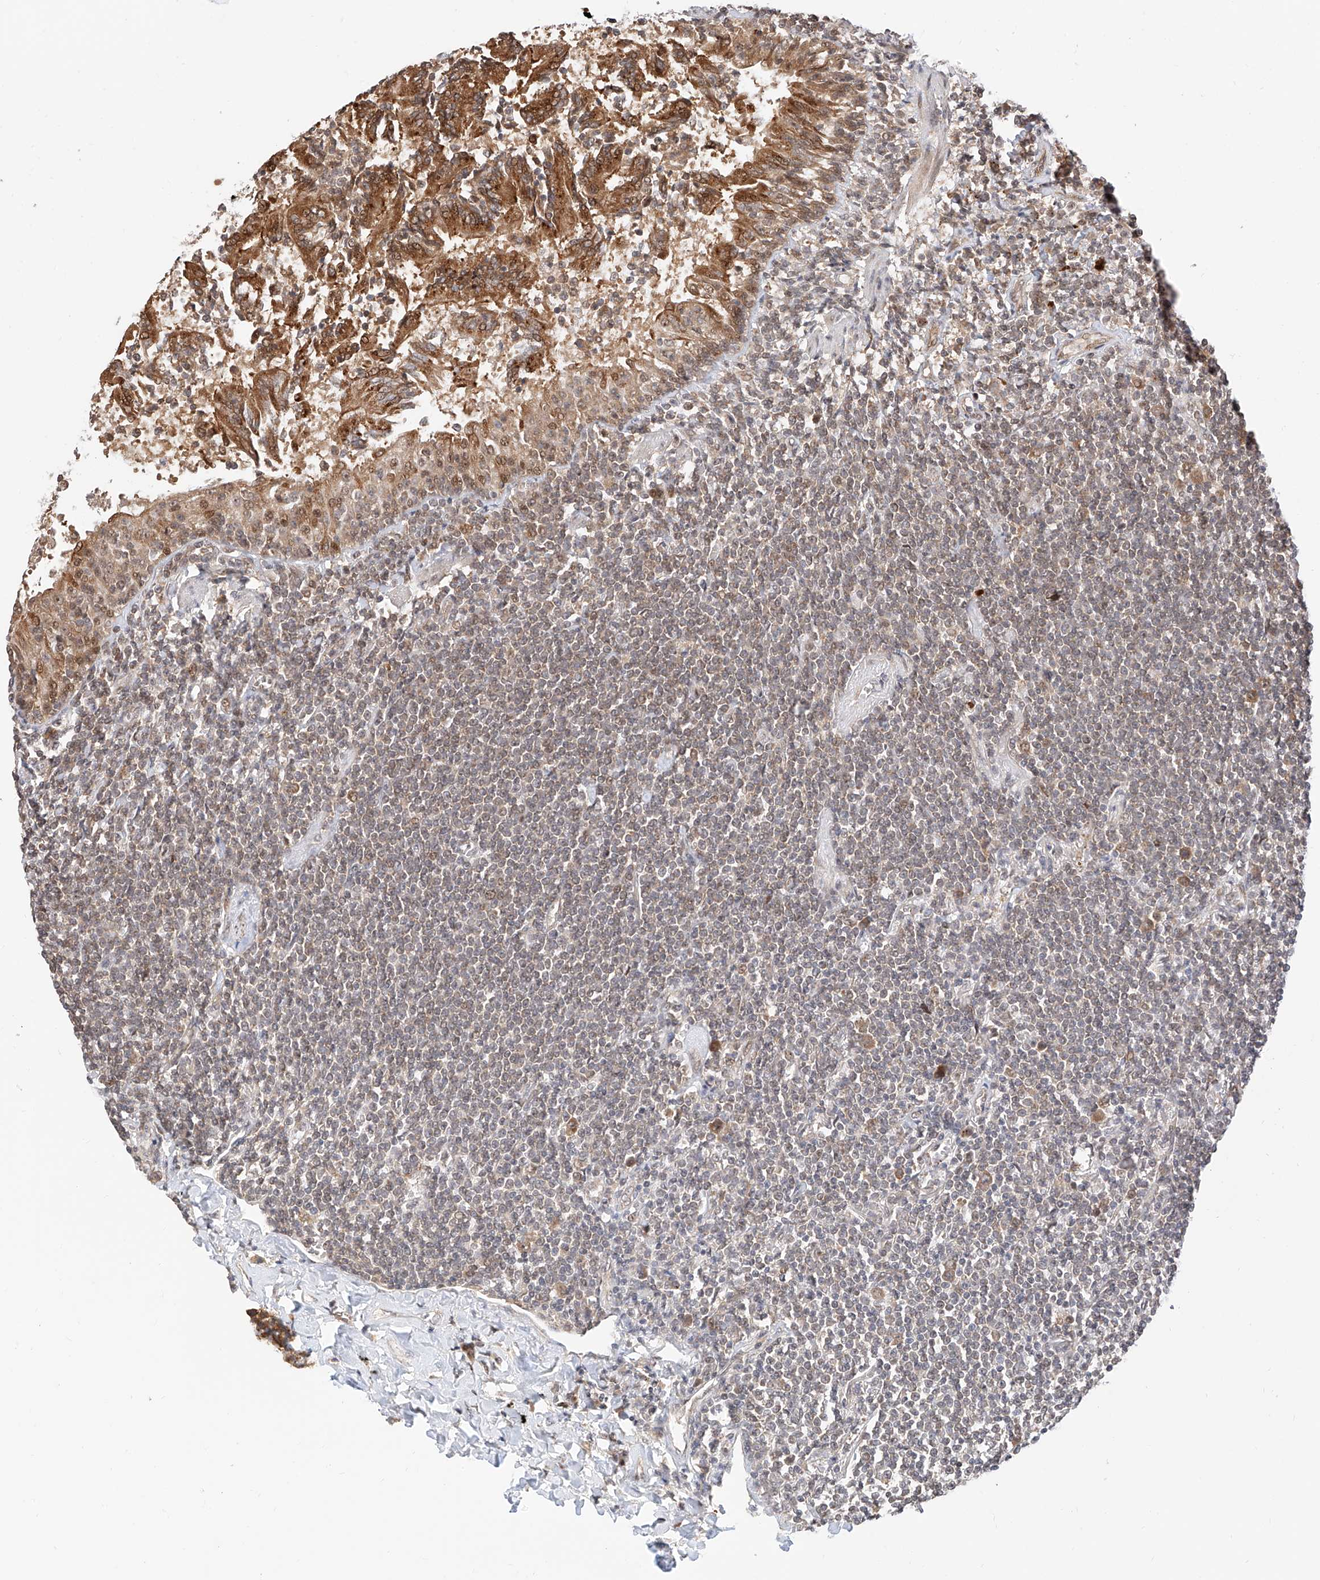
{"staining": {"intensity": "negative", "quantity": "none", "location": "none"}, "tissue": "lymphoma", "cell_type": "Tumor cells", "image_type": "cancer", "snomed": [{"axis": "morphology", "description": "Malignant lymphoma, non-Hodgkin's type, Low grade"}, {"axis": "topography", "description": "Lung"}], "caption": "IHC photomicrograph of neoplastic tissue: human low-grade malignant lymphoma, non-Hodgkin's type stained with DAB (3,3'-diaminobenzidine) exhibits no significant protein expression in tumor cells. (Immunohistochemistry (ihc), brightfield microscopy, high magnification).", "gene": "EIF4H", "patient": {"sex": "female", "age": 71}}